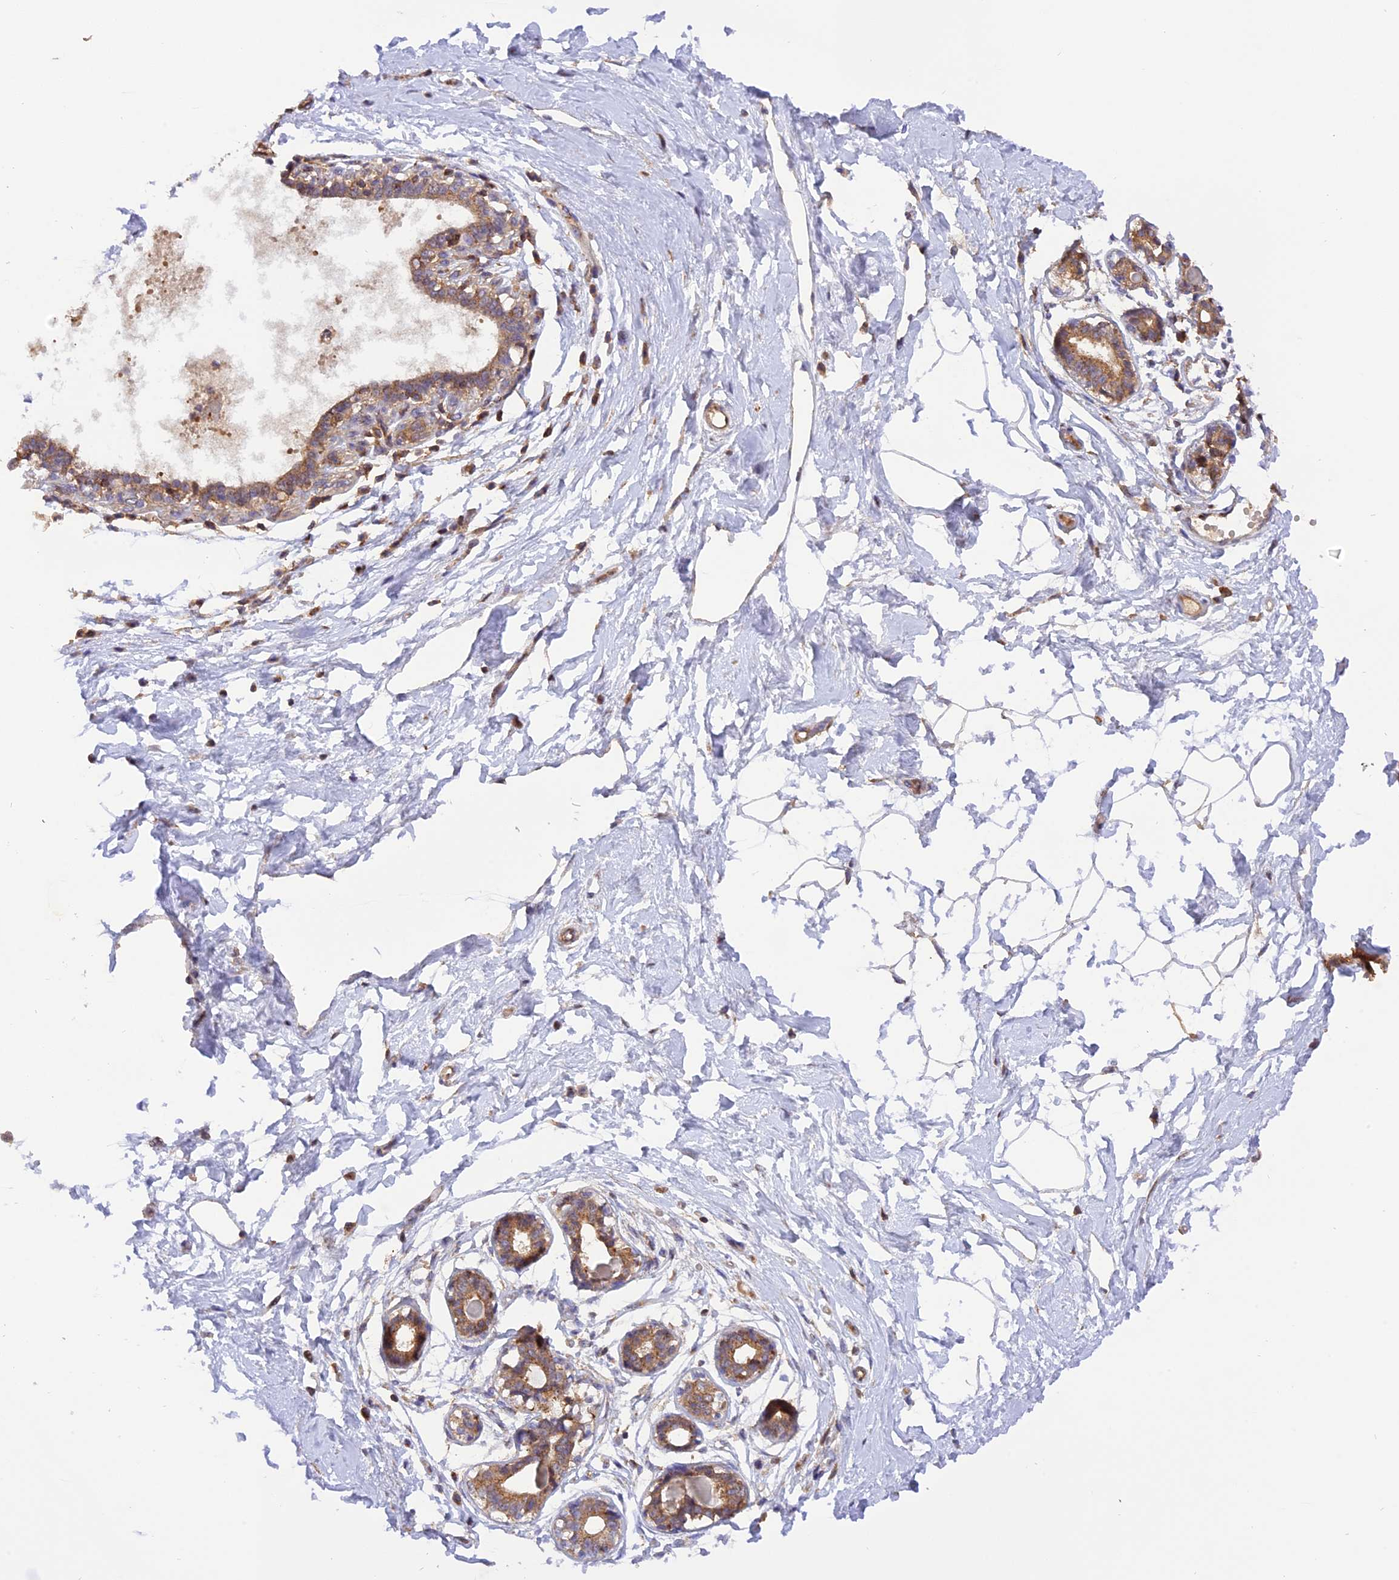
{"staining": {"intensity": "negative", "quantity": "none", "location": "none"}, "tissue": "breast", "cell_type": "Adipocytes", "image_type": "normal", "snomed": [{"axis": "morphology", "description": "Normal tissue, NOS"}, {"axis": "topography", "description": "Breast"}], "caption": "Breast was stained to show a protein in brown. There is no significant staining in adipocytes. Brightfield microscopy of immunohistochemistry (IHC) stained with DAB (3,3'-diaminobenzidine) (brown) and hematoxylin (blue), captured at high magnification.", "gene": "PEX3", "patient": {"sex": "female", "age": 45}}